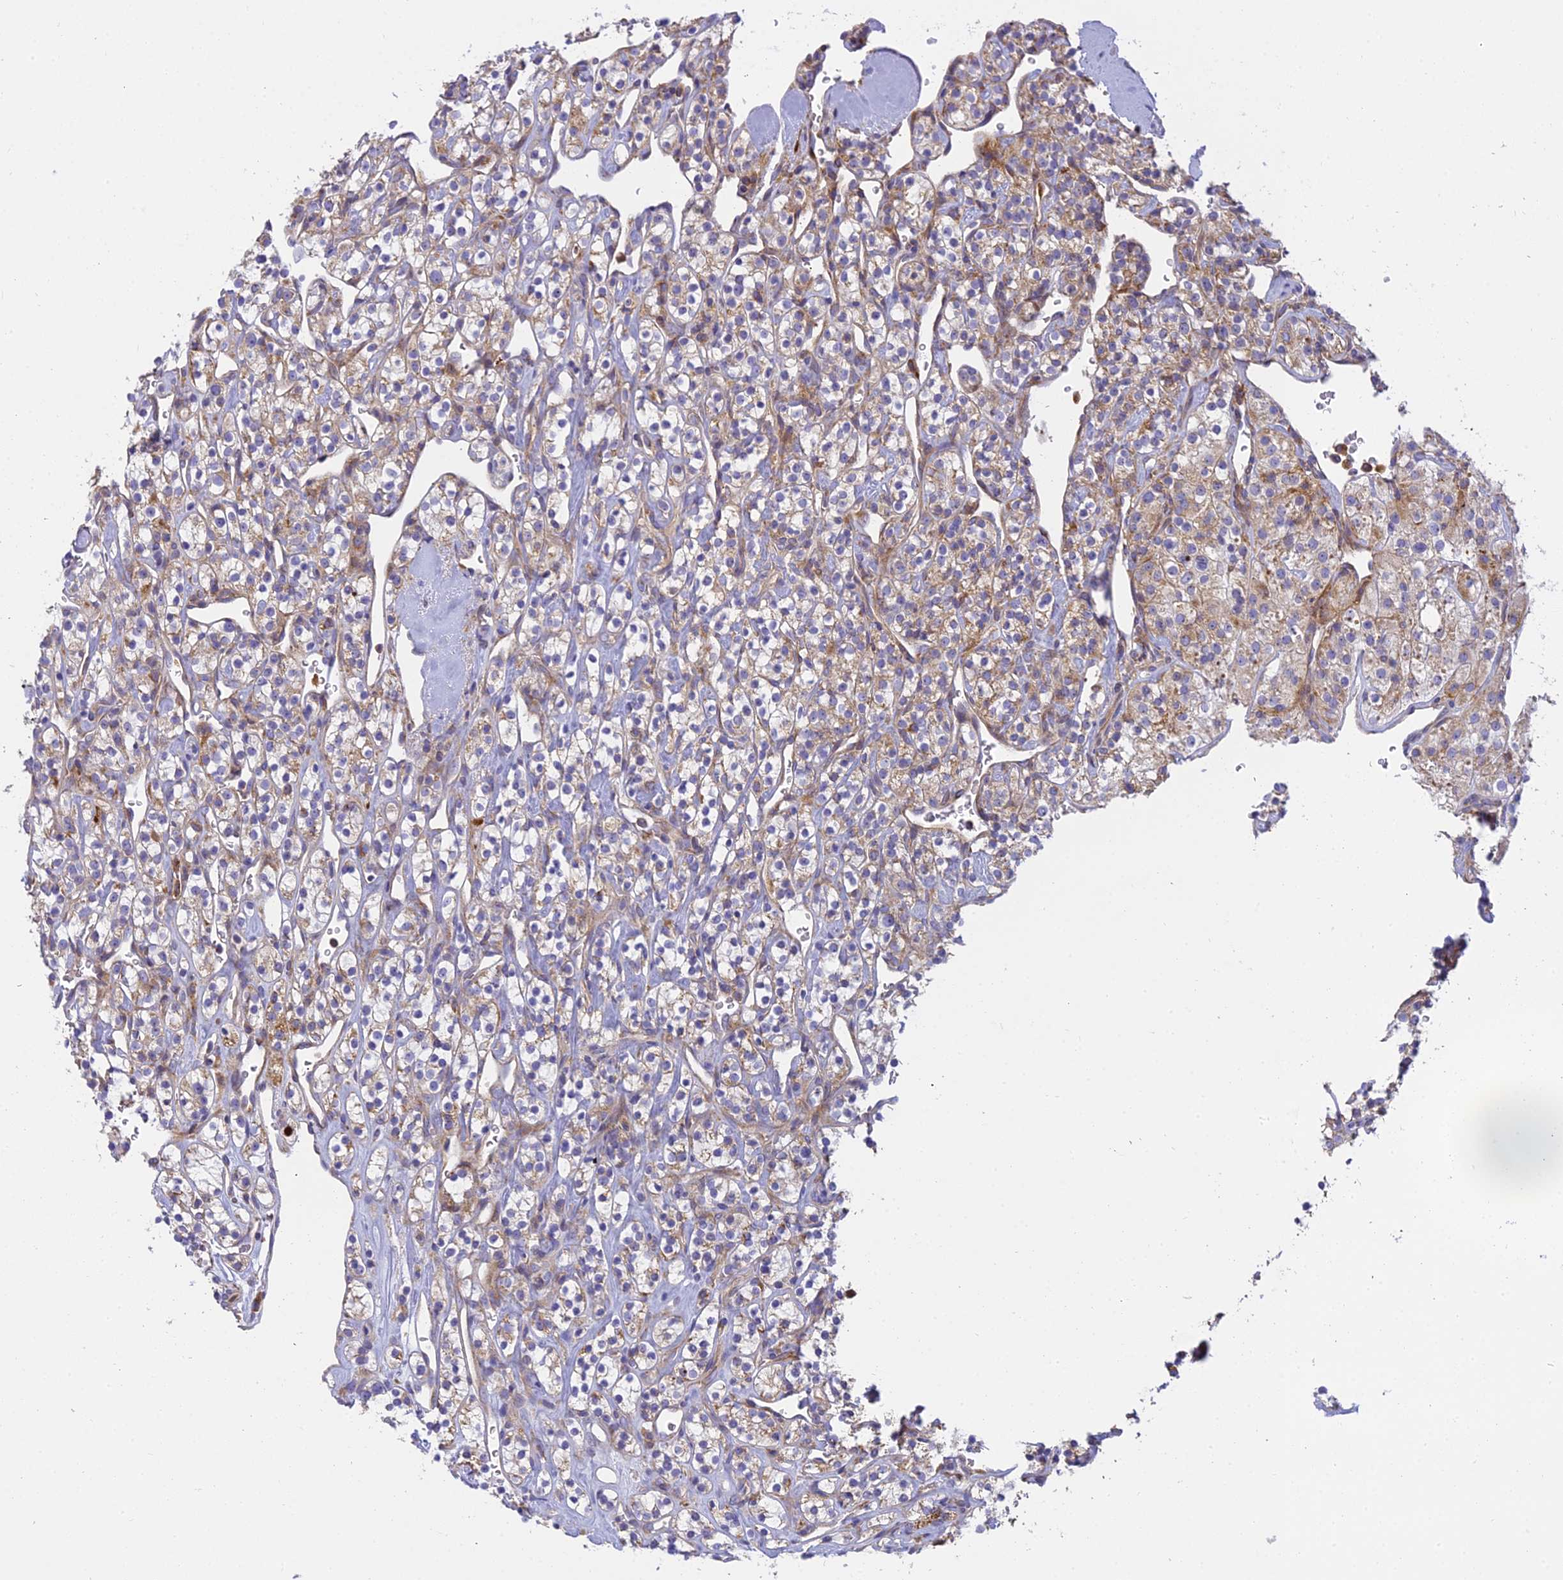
{"staining": {"intensity": "weak", "quantity": ">75%", "location": "cytoplasmic/membranous"}, "tissue": "renal cancer", "cell_type": "Tumor cells", "image_type": "cancer", "snomed": [{"axis": "morphology", "description": "Adenocarcinoma, NOS"}, {"axis": "topography", "description": "Kidney"}], "caption": "Tumor cells display low levels of weak cytoplasmic/membranous expression in about >75% of cells in human renal cancer. (Stains: DAB in brown, nuclei in blue, Microscopy: brightfield microscopy at high magnification).", "gene": "CLCN7", "patient": {"sex": "male", "age": 77}}